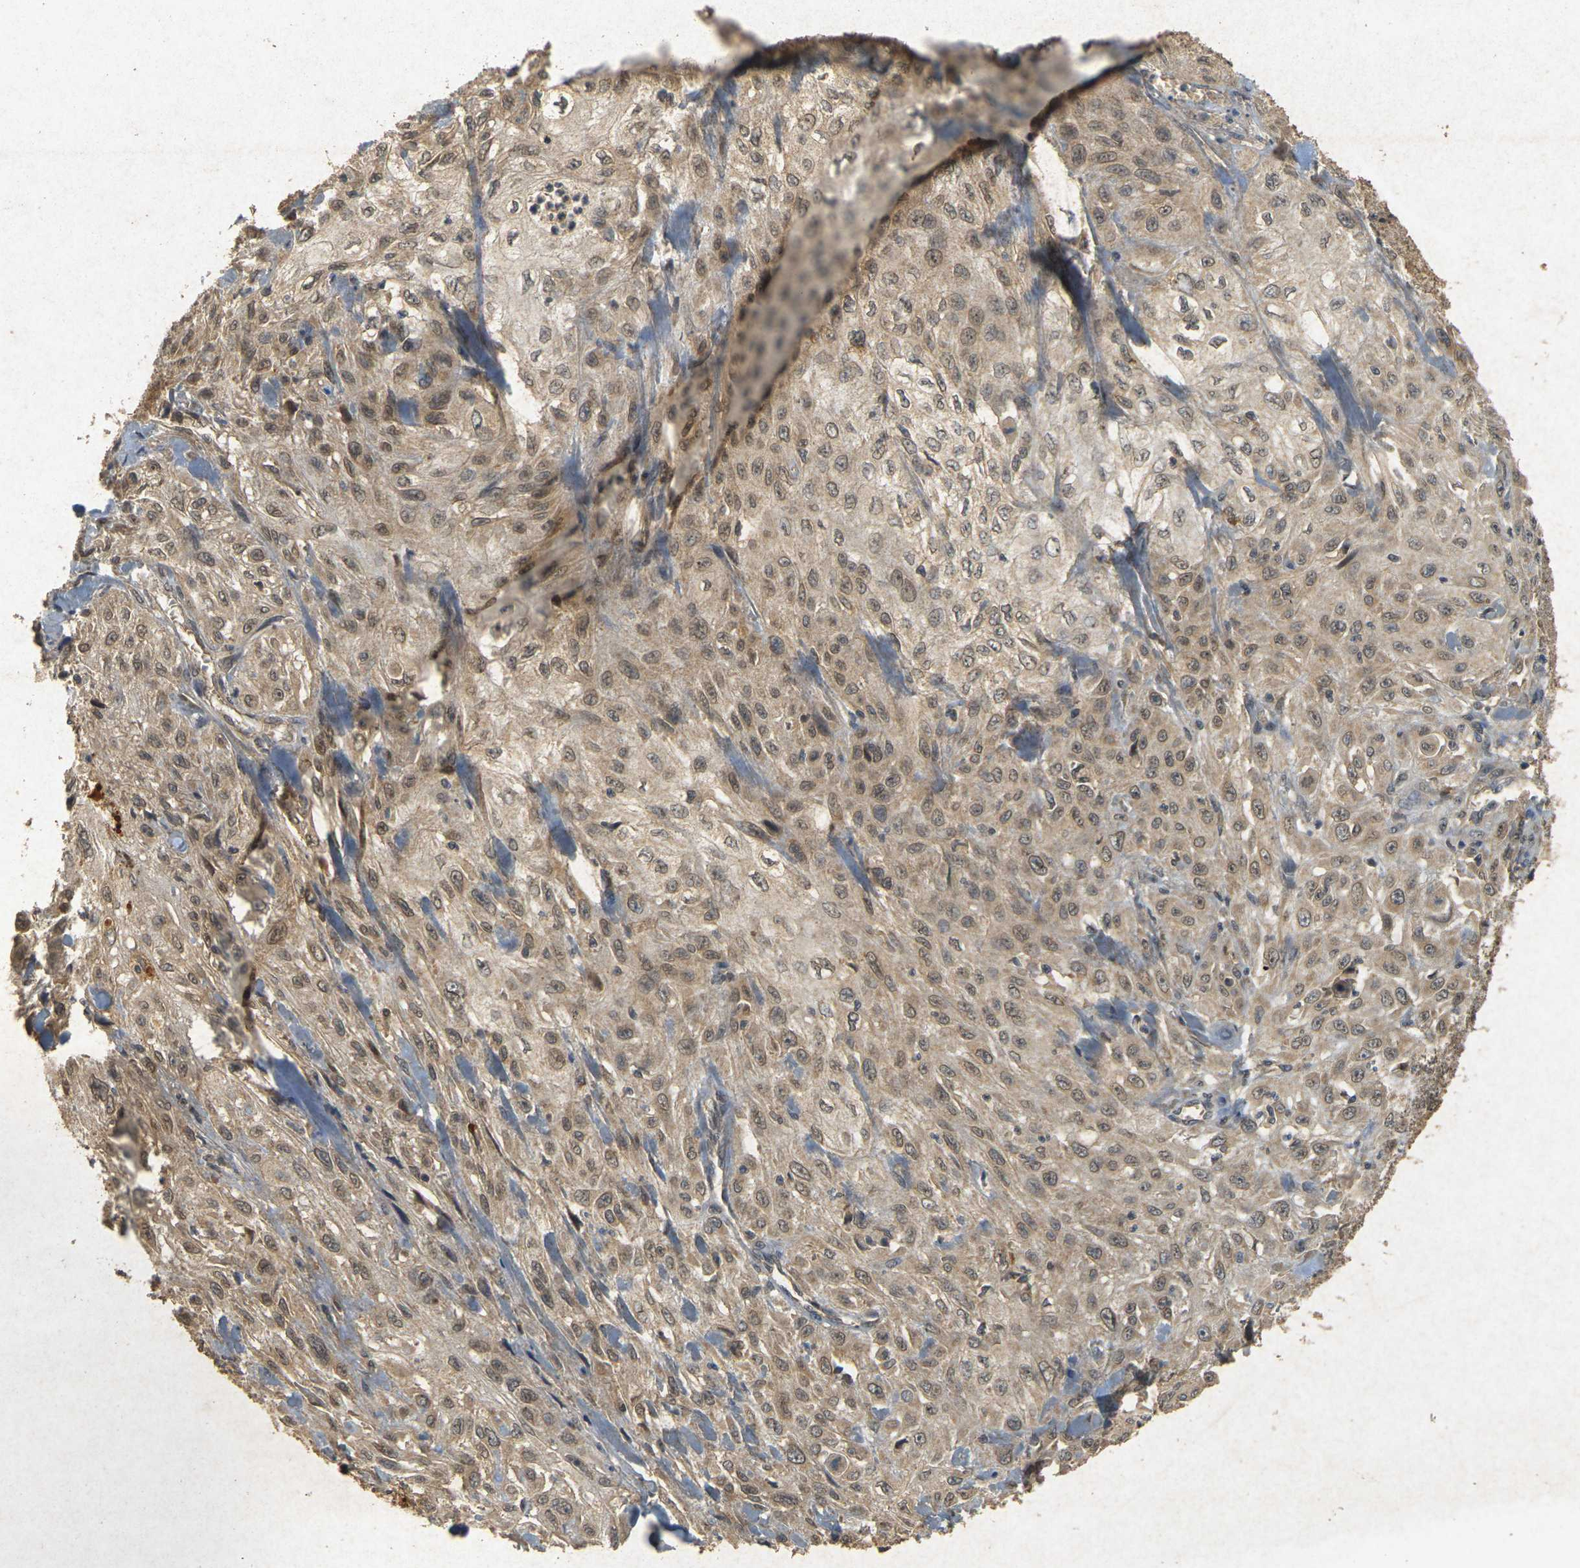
{"staining": {"intensity": "moderate", "quantity": ">75%", "location": "cytoplasmic/membranous"}, "tissue": "skin cancer", "cell_type": "Tumor cells", "image_type": "cancer", "snomed": [{"axis": "morphology", "description": "Squamous cell carcinoma, NOS"}, {"axis": "morphology", "description": "Squamous cell carcinoma, metastatic, NOS"}, {"axis": "topography", "description": "Skin"}, {"axis": "topography", "description": "Lymph node"}], "caption": "Protein expression analysis of human squamous cell carcinoma (skin) reveals moderate cytoplasmic/membranous positivity in about >75% of tumor cells.", "gene": "ERN1", "patient": {"sex": "male", "age": 75}}